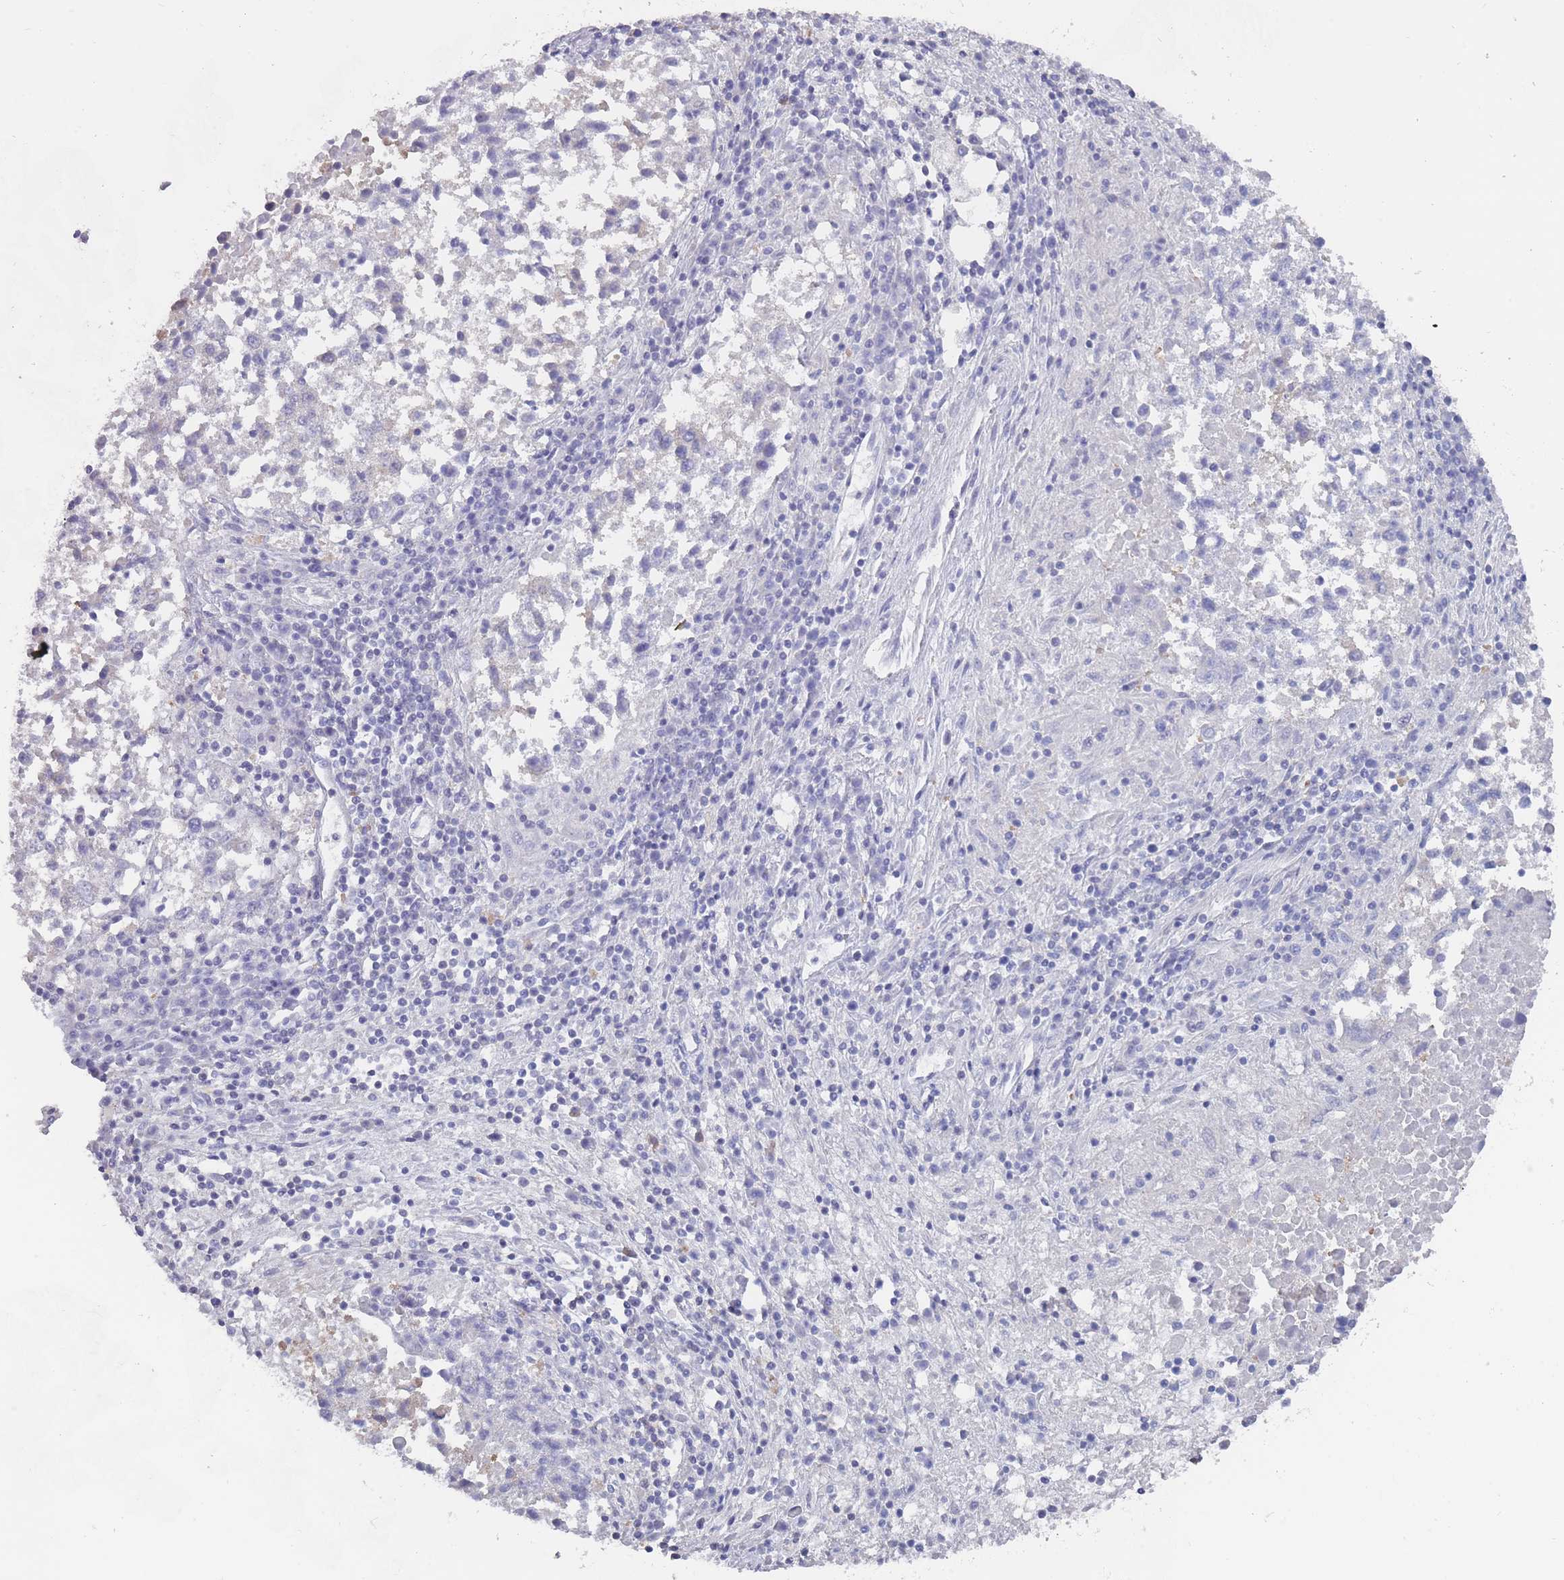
{"staining": {"intensity": "negative", "quantity": "none", "location": "none"}, "tissue": "lung cancer", "cell_type": "Tumor cells", "image_type": "cancer", "snomed": [{"axis": "morphology", "description": "Squamous cell carcinoma, NOS"}, {"axis": "topography", "description": "Lung"}], "caption": "Histopathology image shows no significant protein positivity in tumor cells of lung squamous cell carcinoma.", "gene": "CYP51A1", "patient": {"sex": "male", "age": 73}}